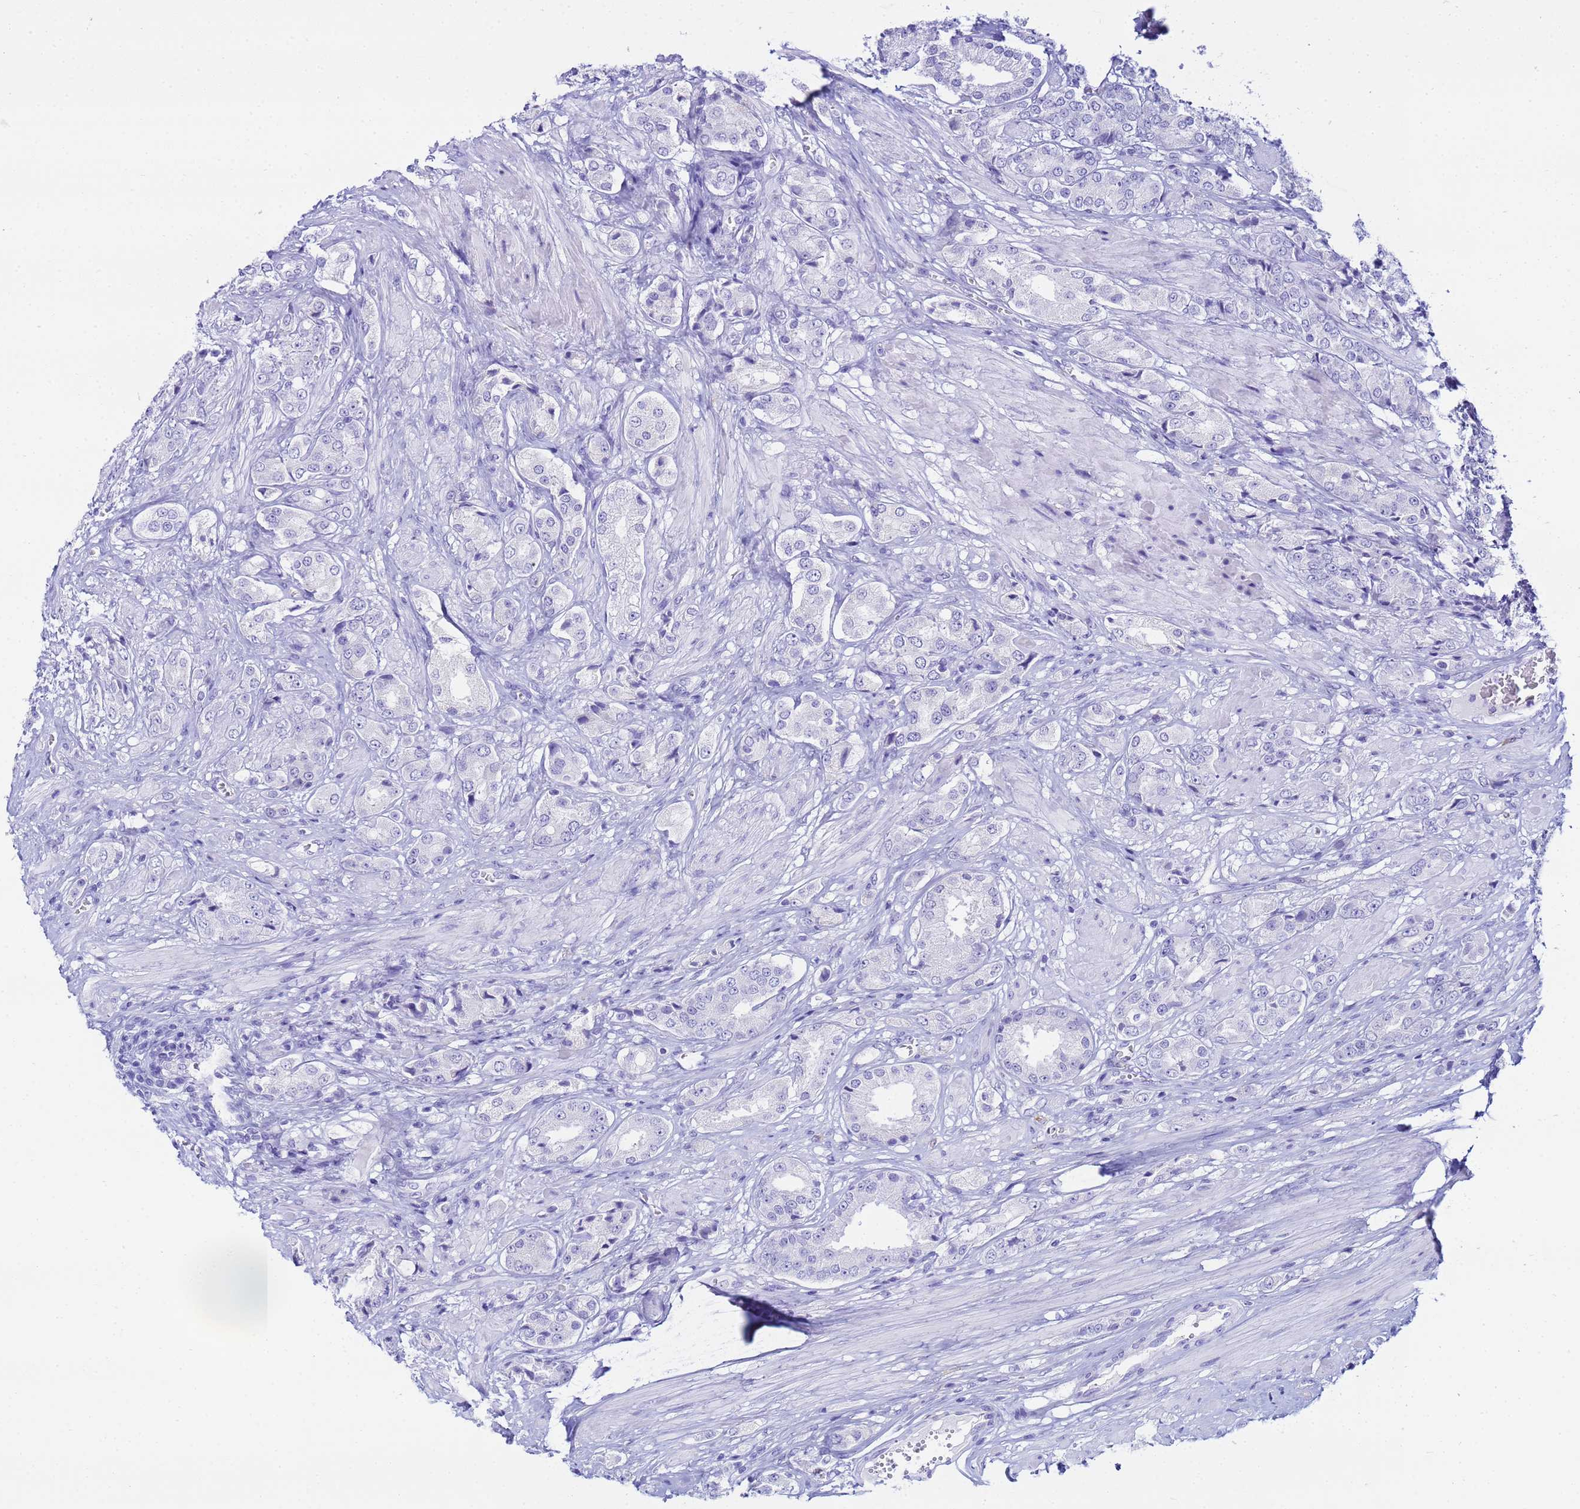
{"staining": {"intensity": "negative", "quantity": "none", "location": "none"}, "tissue": "prostate cancer", "cell_type": "Tumor cells", "image_type": "cancer", "snomed": [{"axis": "morphology", "description": "Adenocarcinoma, High grade"}, {"axis": "topography", "description": "Prostate and seminal vesicle, NOS"}], "caption": "Tumor cells are negative for protein expression in human prostate high-grade adenocarcinoma.", "gene": "AQP12A", "patient": {"sex": "male", "age": 64}}